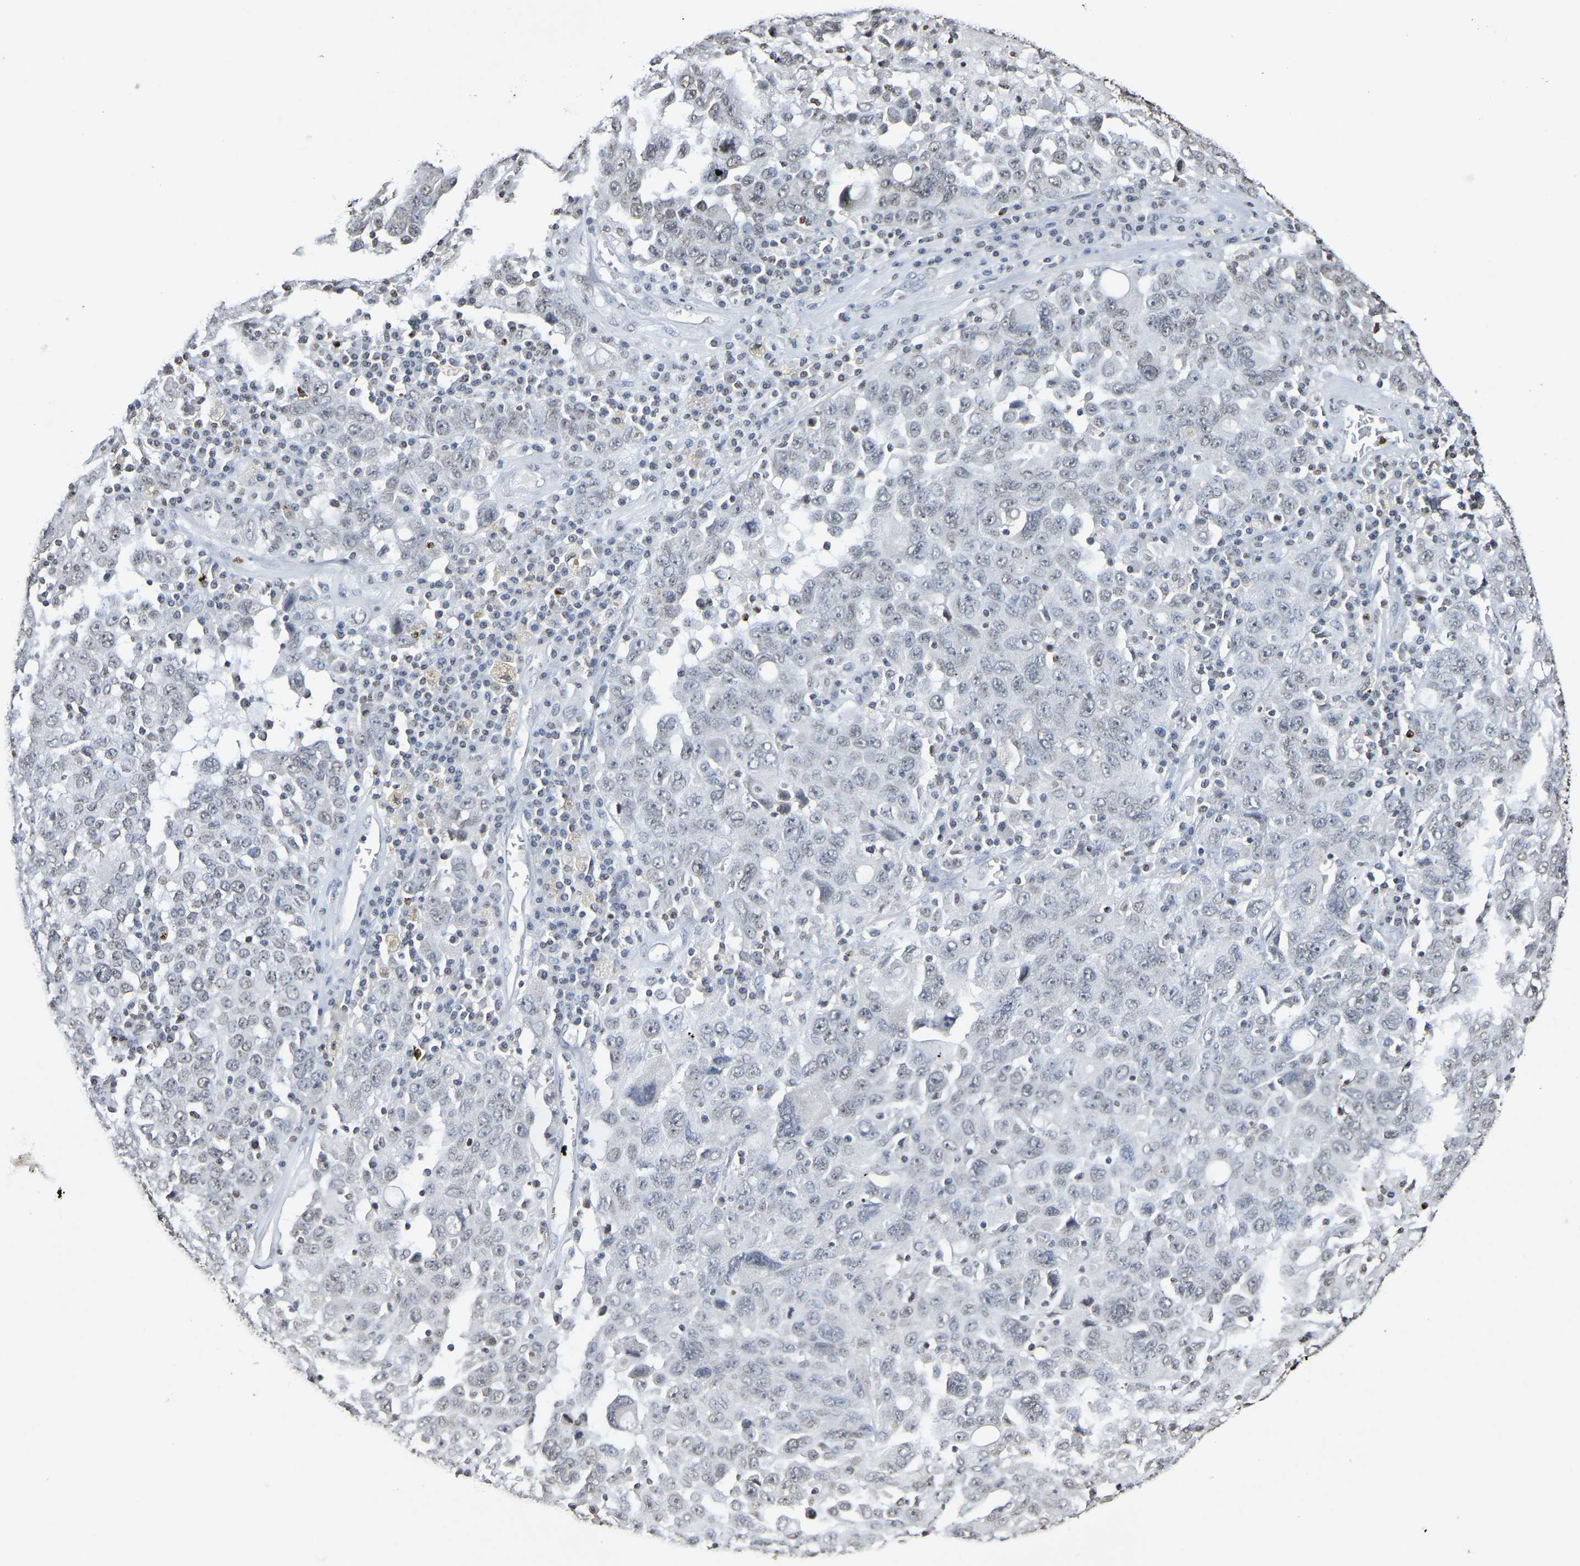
{"staining": {"intensity": "negative", "quantity": "none", "location": "none"}, "tissue": "ovarian cancer", "cell_type": "Tumor cells", "image_type": "cancer", "snomed": [{"axis": "morphology", "description": "Carcinoma, endometroid"}, {"axis": "topography", "description": "Ovary"}], "caption": "There is no significant positivity in tumor cells of ovarian endometroid carcinoma.", "gene": "ATF4", "patient": {"sex": "female", "age": 62}}